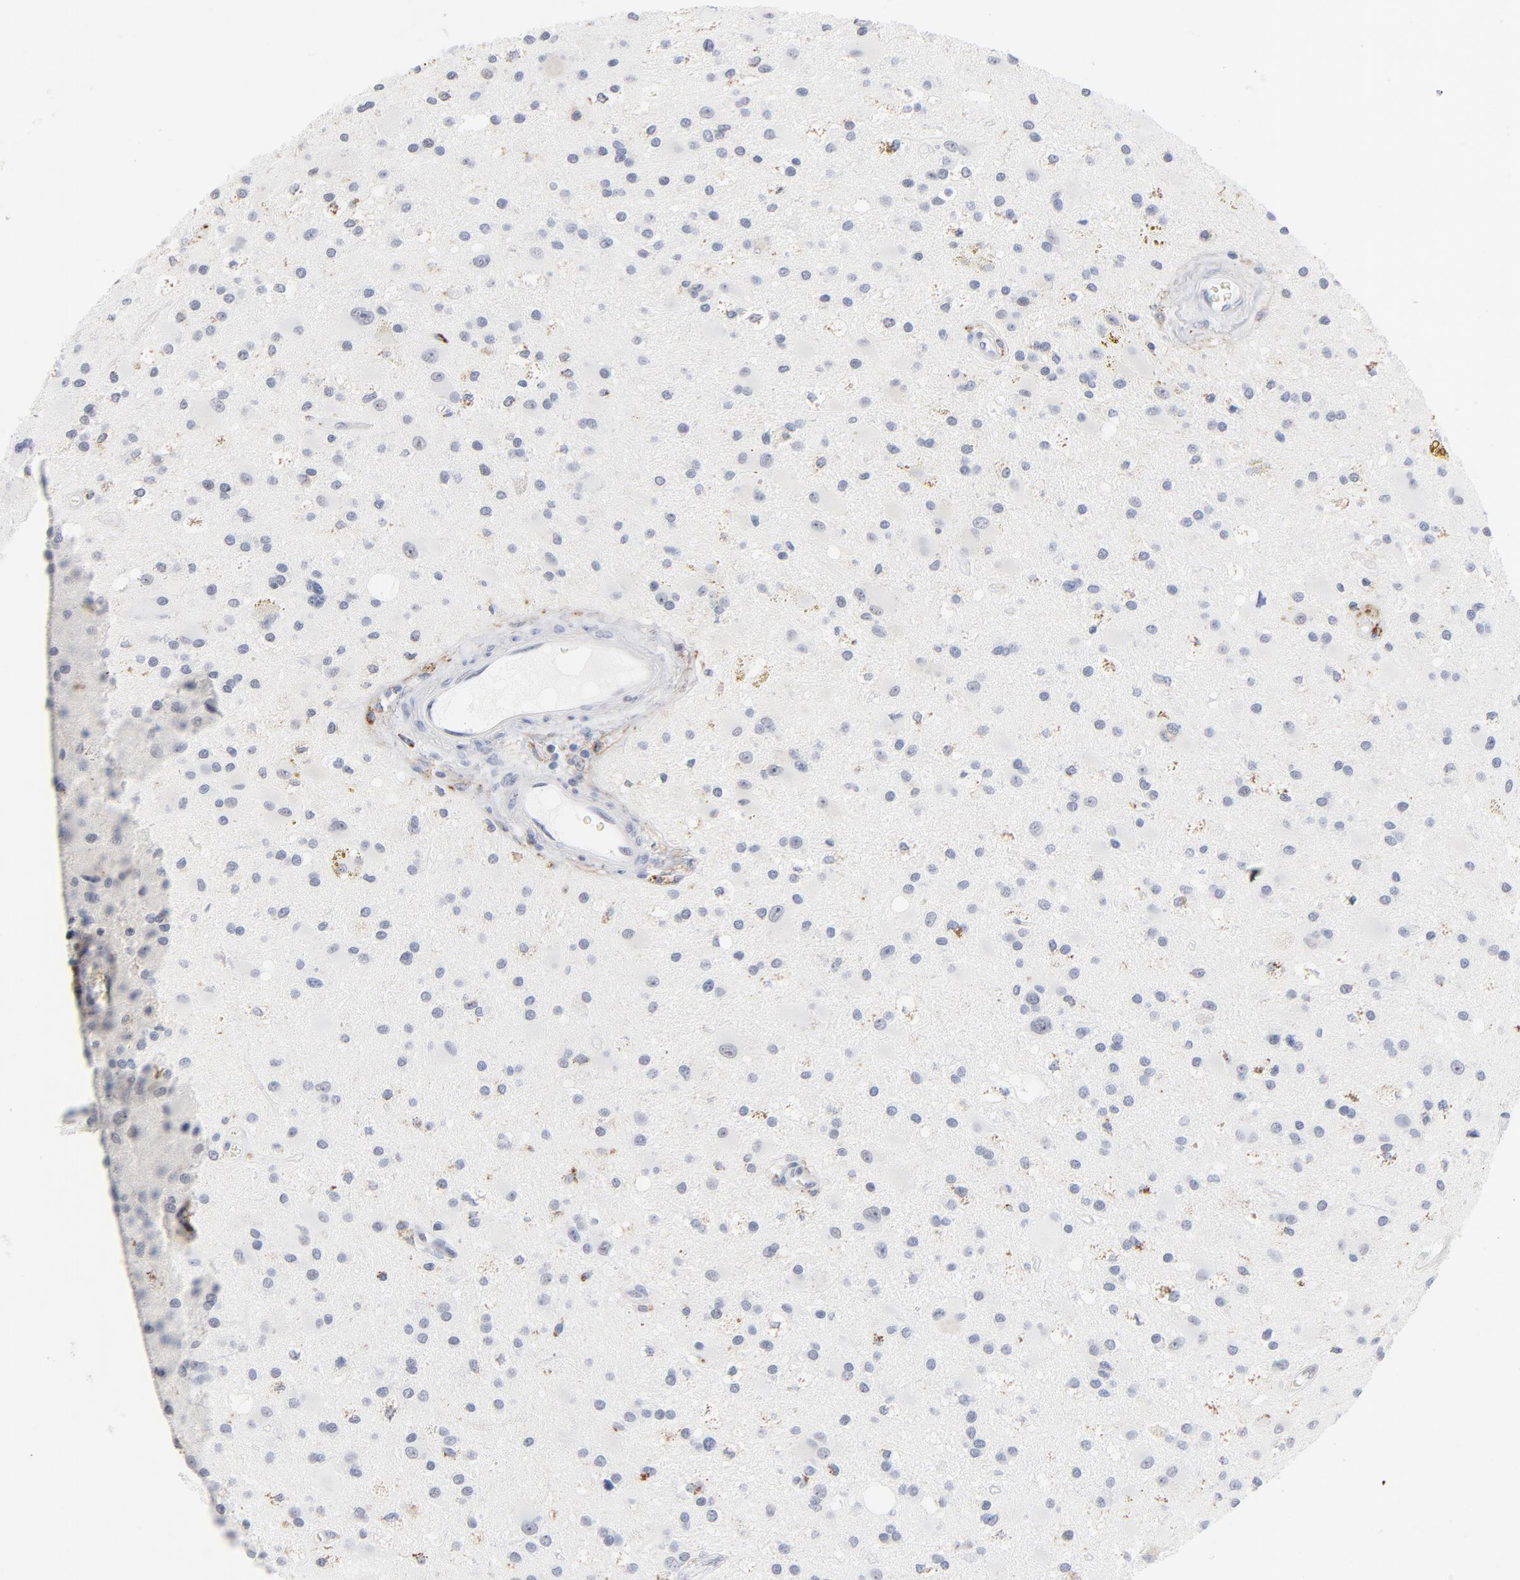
{"staining": {"intensity": "negative", "quantity": "none", "location": "none"}, "tissue": "glioma", "cell_type": "Tumor cells", "image_type": "cancer", "snomed": [{"axis": "morphology", "description": "Glioma, malignant, Low grade"}, {"axis": "topography", "description": "Brain"}], "caption": "Protein analysis of malignant glioma (low-grade) shows no significant positivity in tumor cells.", "gene": "LTBP2", "patient": {"sex": "male", "age": 58}}